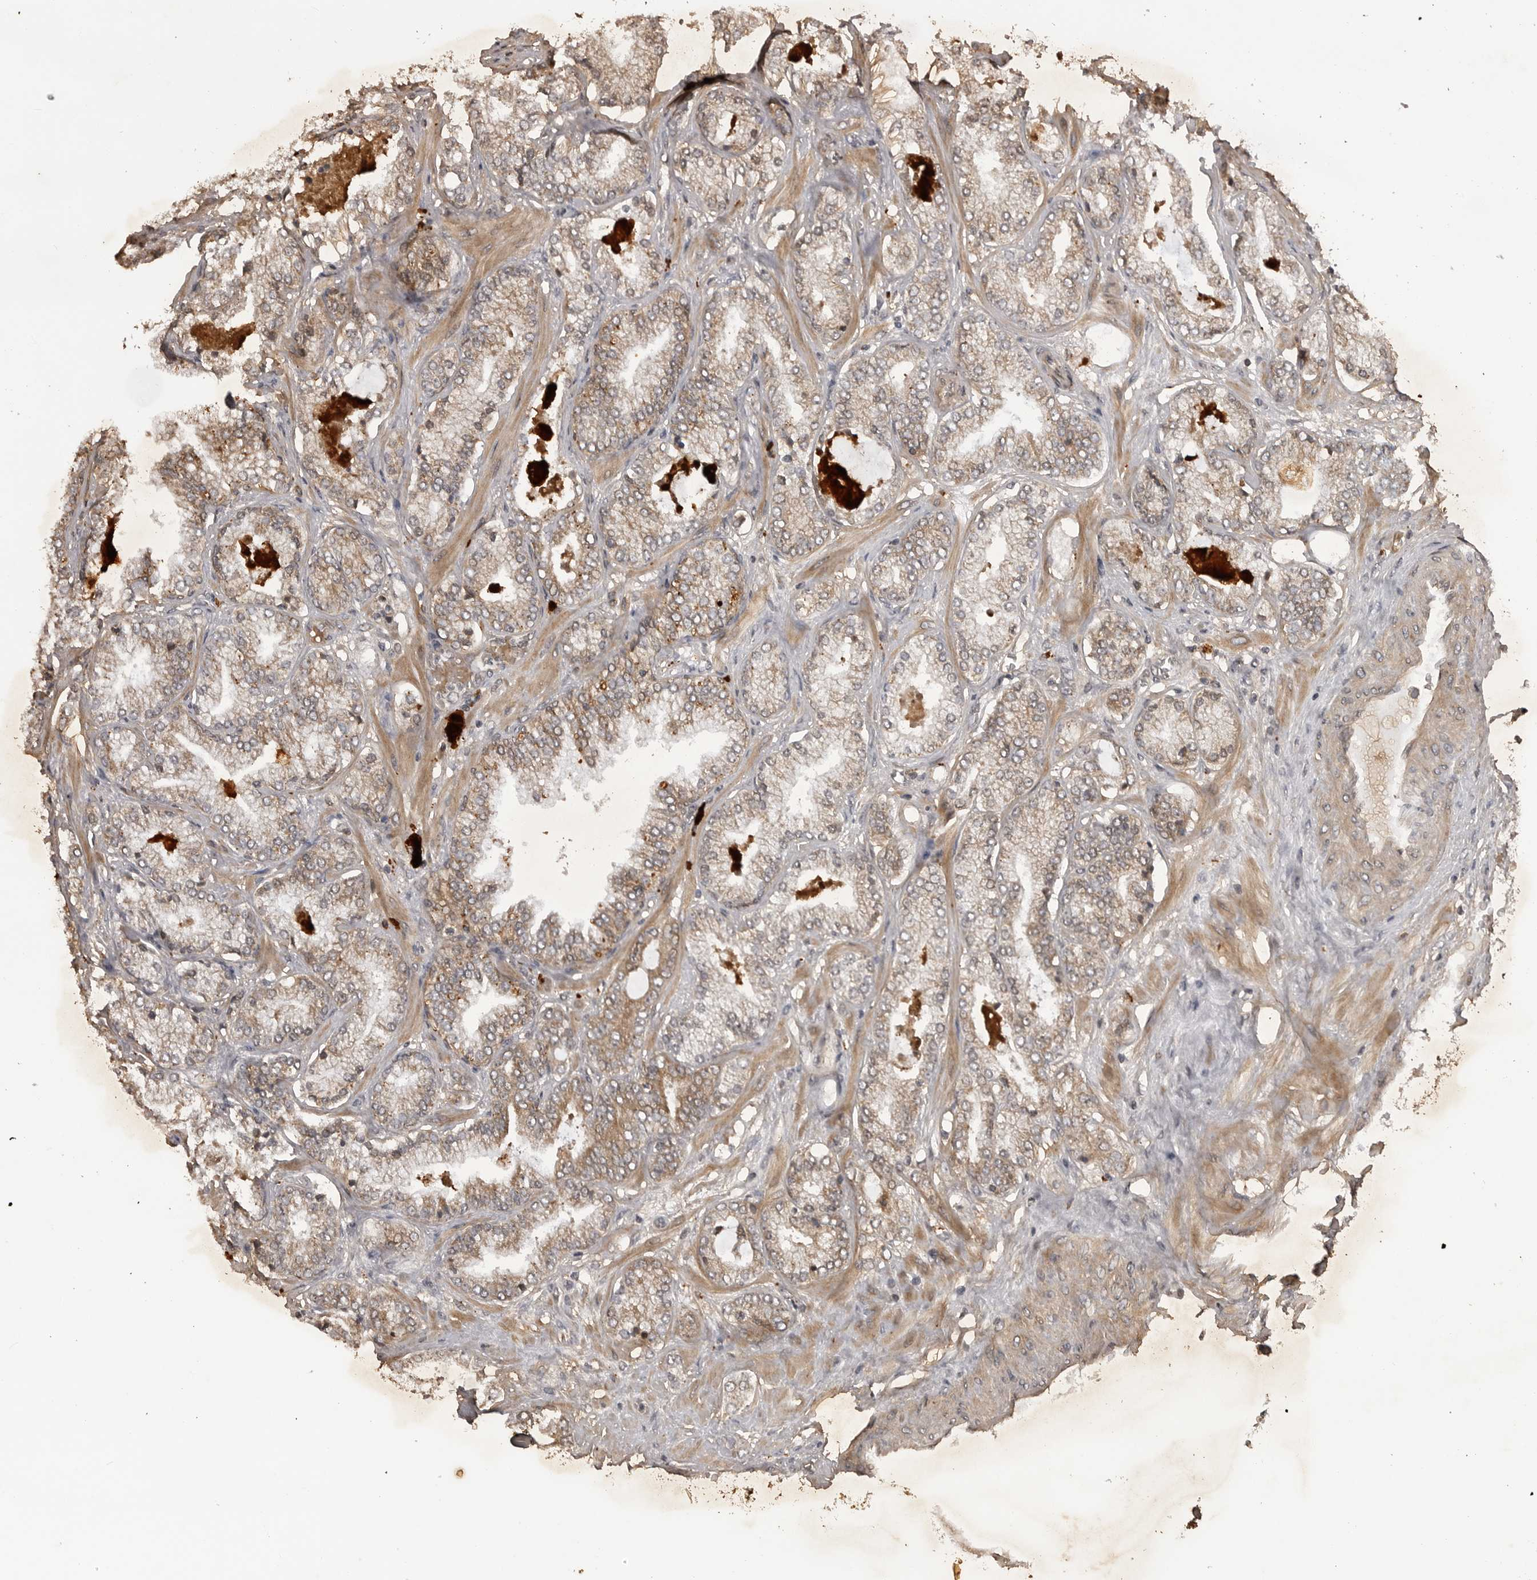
{"staining": {"intensity": "weak", "quantity": "25%-75%", "location": "cytoplasmic/membranous"}, "tissue": "prostate cancer", "cell_type": "Tumor cells", "image_type": "cancer", "snomed": [{"axis": "morphology", "description": "Adenocarcinoma, High grade"}, {"axis": "topography", "description": "Prostate"}], "caption": "A brown stain labels weak cytoplasmic/membranous expression of a protein in prostate cancer (high-grade adenocarcinoma) tumor cells. Using DAB (3,3'-diaminobenzidine) (brown) and hematoxylin (blue) stains, captured at high magnification using brightfield microscopy.", "gene": "AKAP7", "patient": {"sex": "male", "age": 58}}